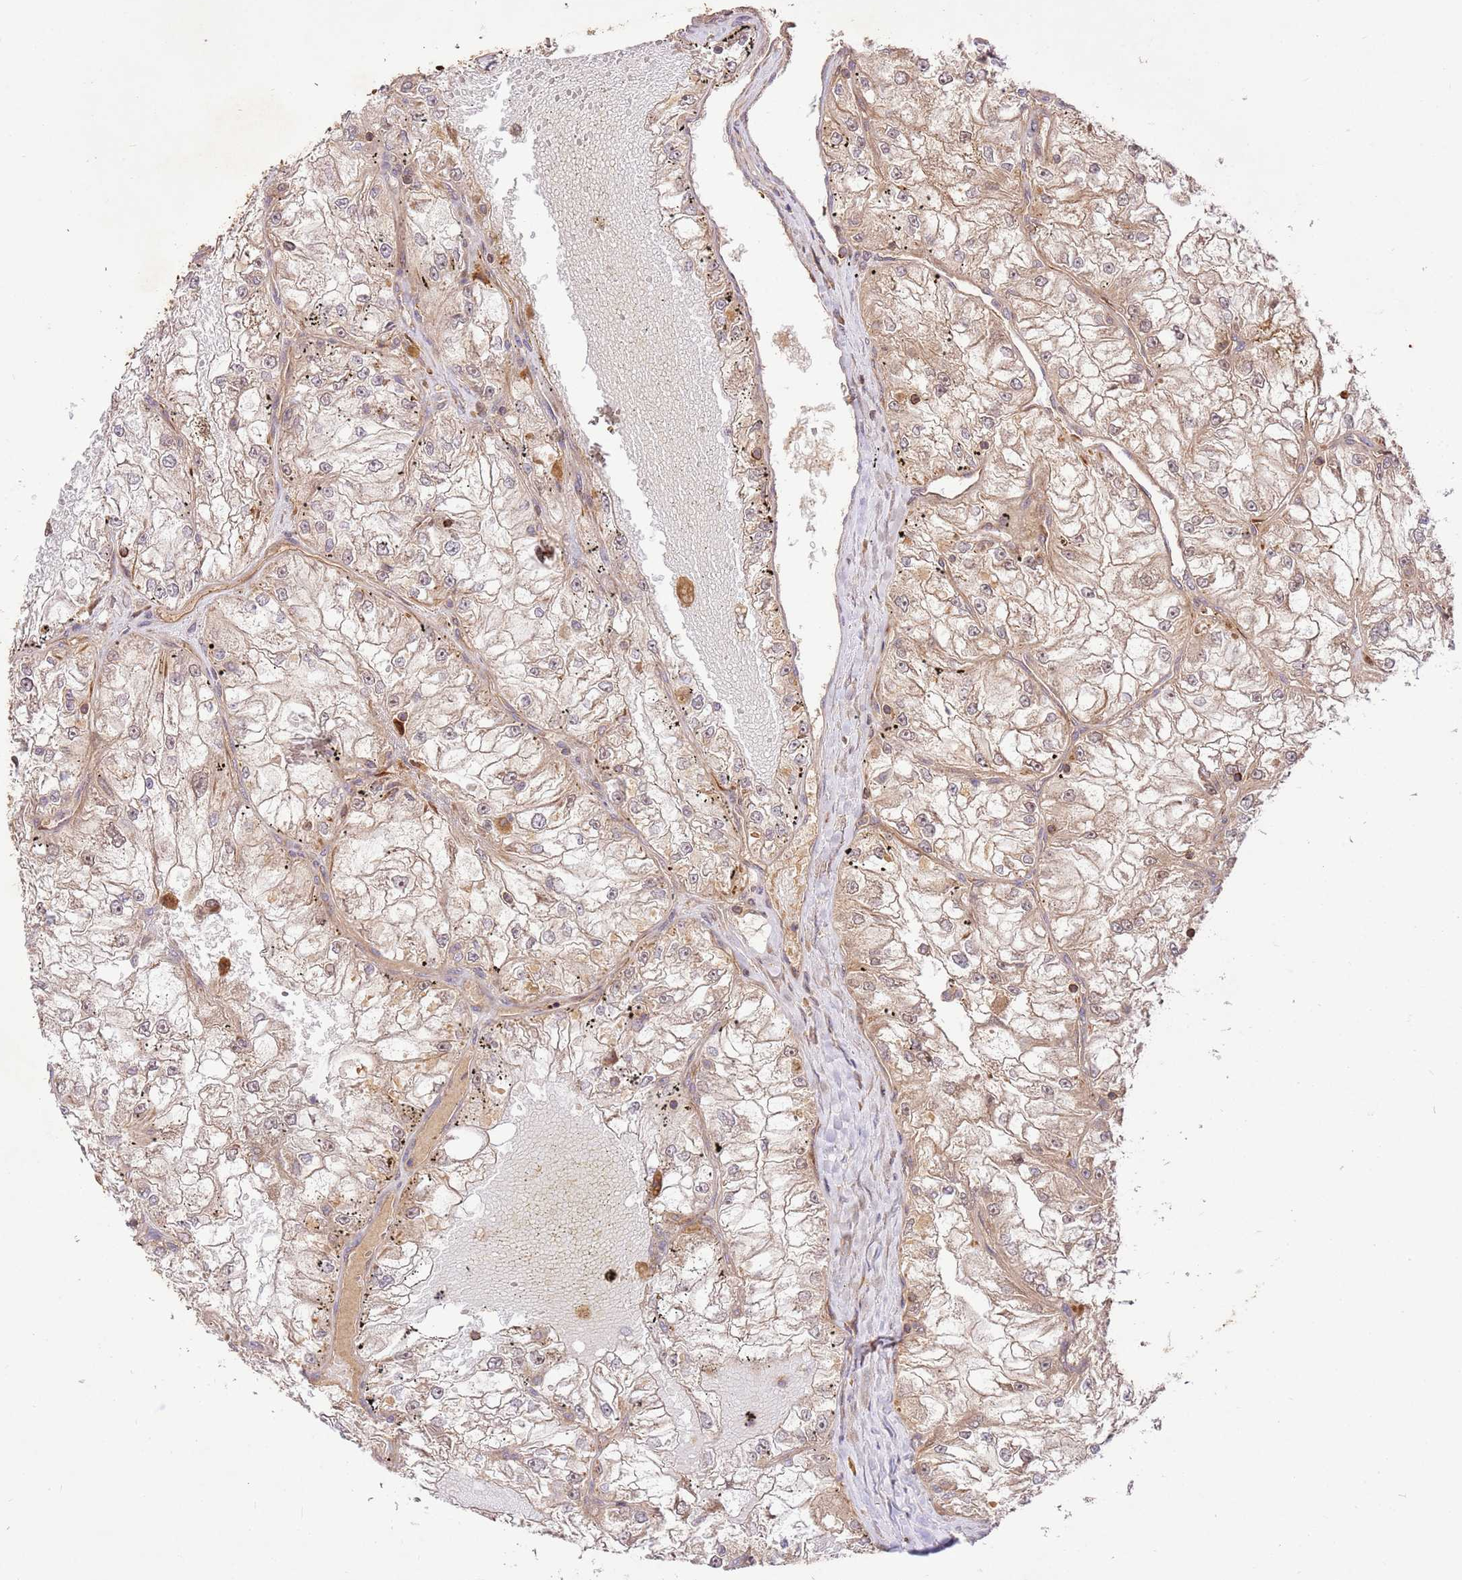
{"staining": {"intensity": "weak", "quantity": ">75%", "location": "cytoplasmic/membranous,nuclear"}, "tissue": "renal cancer", "cell_type": "Tumor cells", "image_type": "cancer", "snomed": [{"axis": "morphology", "description": "Adenocarcinoma, NOS"}, {"axis": "topography", "description": "Kidney"}], "caption": "Approximately >75% of tumor cells in renal cancer demonstrate weak cytoplasmic/membranous and nuclear protein expression as visualized by brown immunohistochemical staining.", "gene": "KATNAL2", "patient": {"sex": "female", "age": 72}}